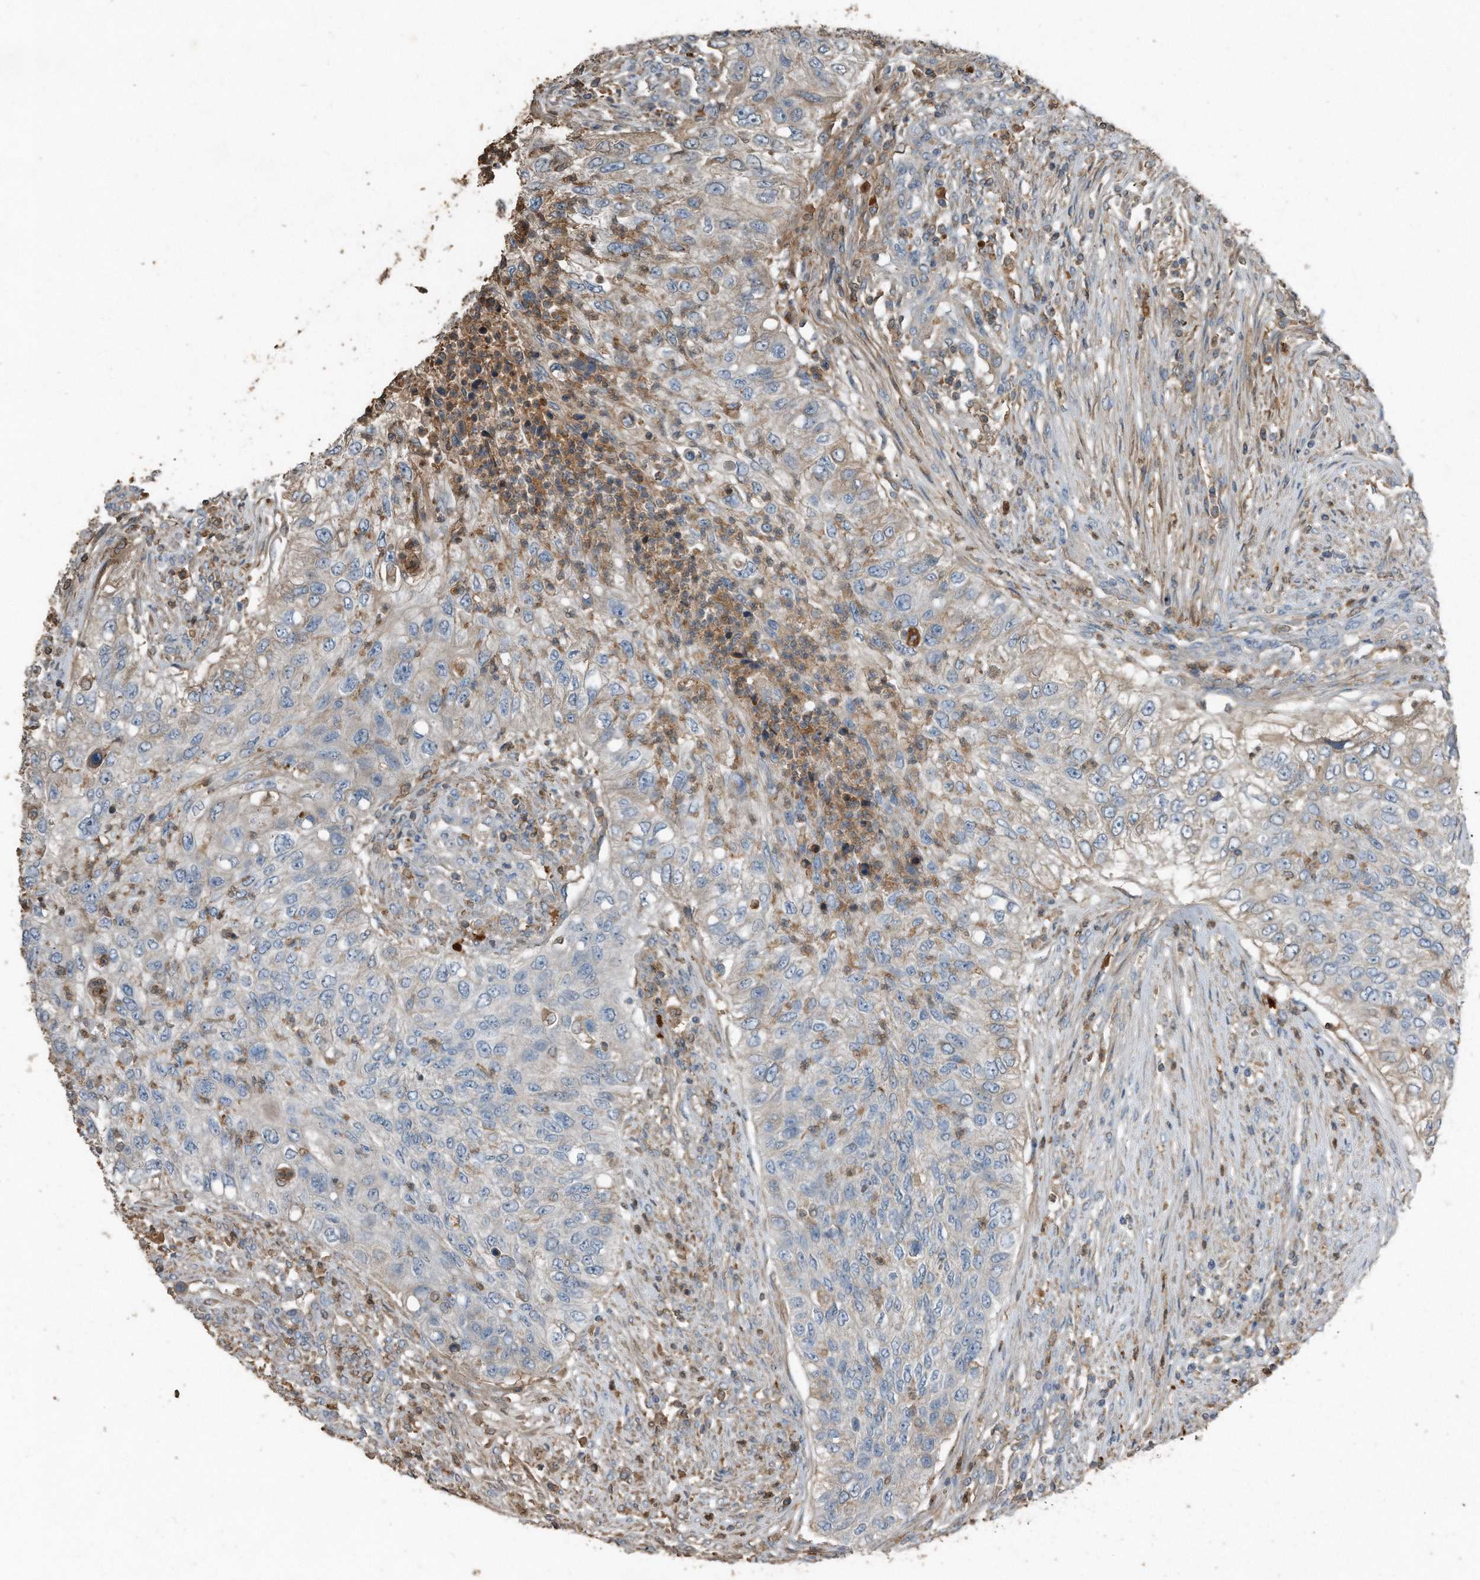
{"staining": {"intensity": "weak", "quantity": "<25%", "location": "cytoplasmic/membranous"}, "tissue": "urothelial cancer", "cell_type": "Tumor cells", "image_type": "cancer", "snomed": [{"axis": "morphology", "description": "Urothelial carcinoma, High grade"}, {"axis": "topography", "description": "Urinary bladder"}], "caption": "High magnification brightfield microscopy of high-grade urothelial carcinoma stained with DAB (brown) and counterstained with hematoxylin (blue): tumor cells show no significant expression.", "gene": "C9", "patient": {"sex": "female", "age": 60}}